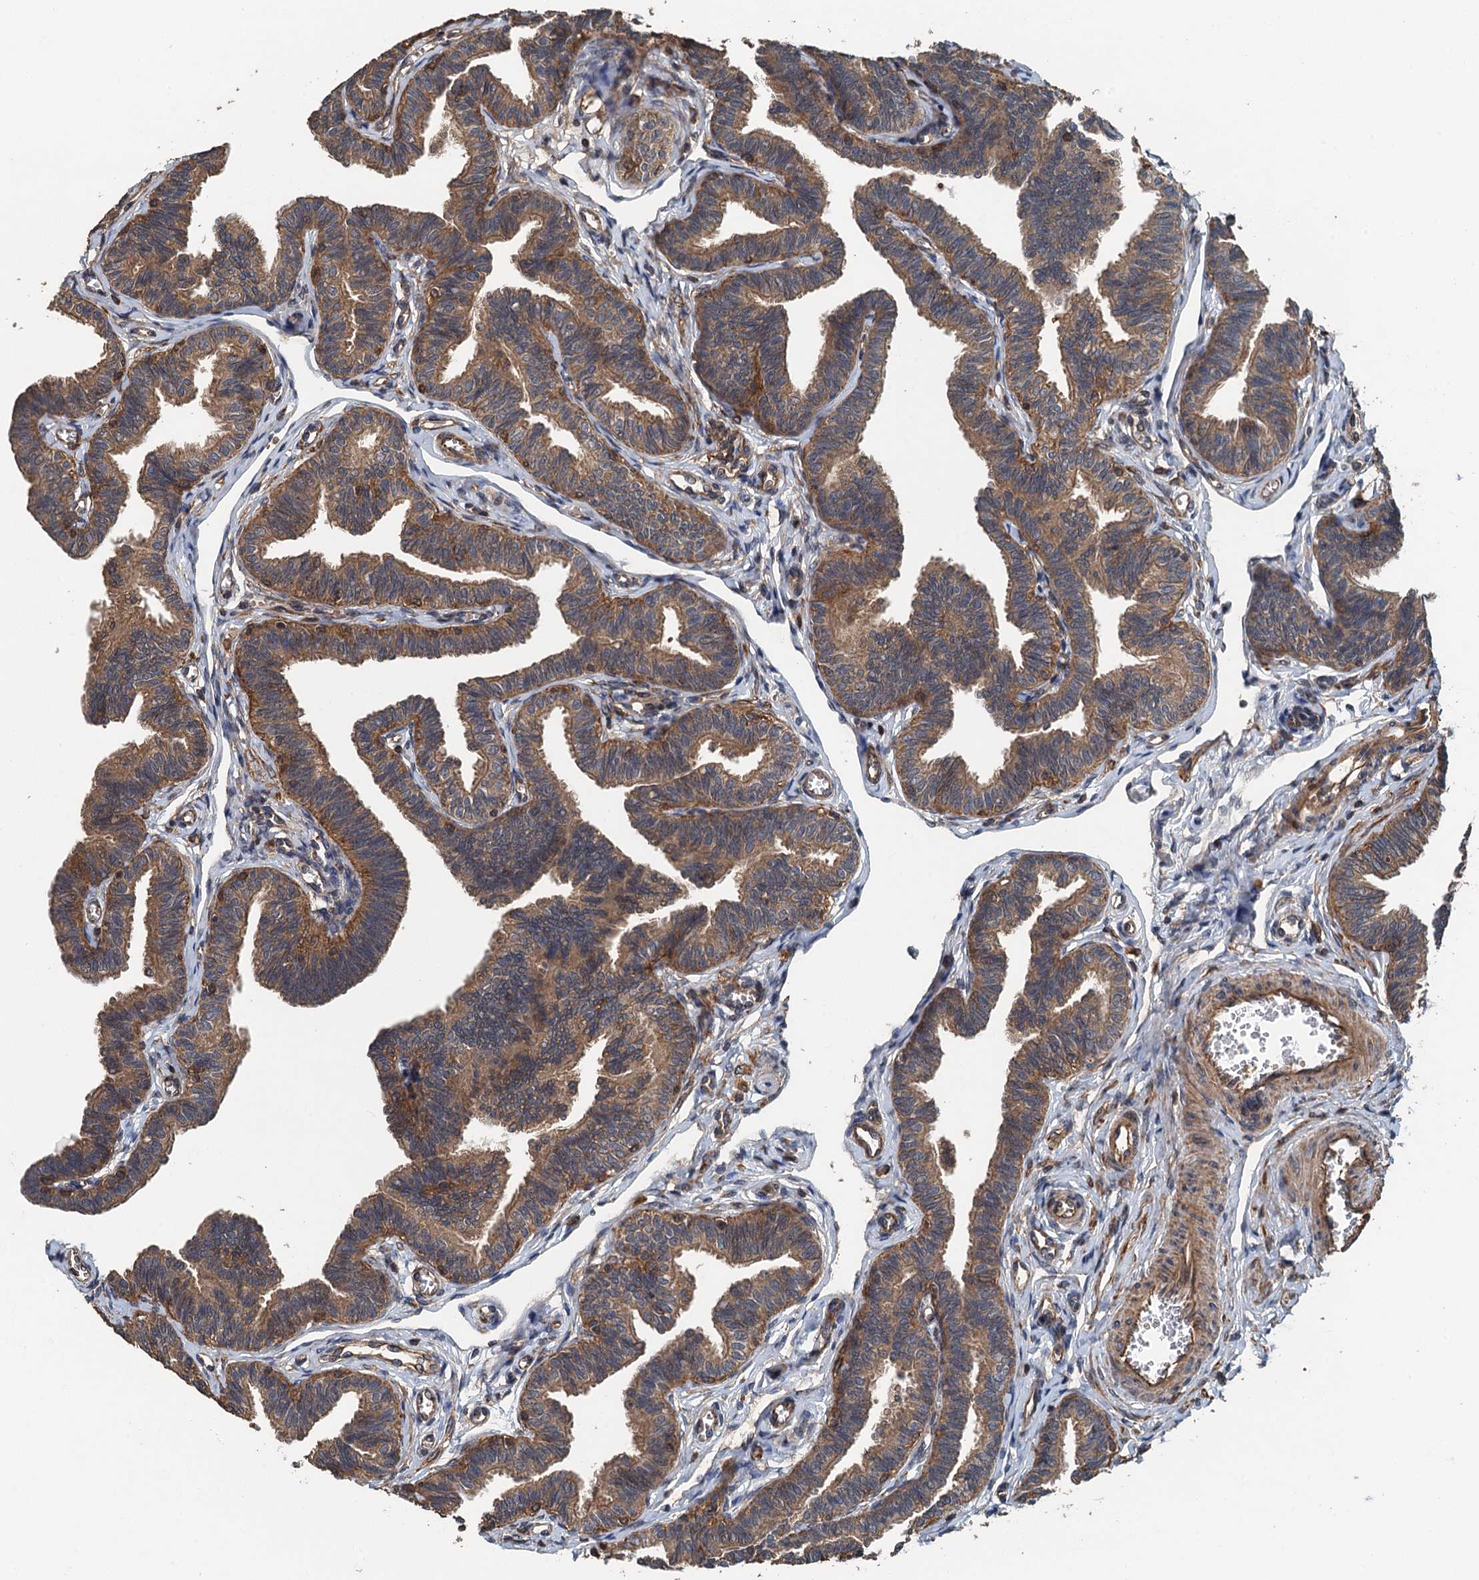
{"staining": {"intensity": "moderate", "quantity": ">75%", "location": "cytoplasmic/membranous"}, "tissue": "fallopian tube", "cell_type": "Glandular cells", "image_type": "normal", "snomed": [{"axis": "morphology", "description": "Normal tissue, NOS"}, {"axis": "topography", "description": "Fallopian tube"}, {"axis": "topography", "description": "Ovary"}], "caption": "Protein staining displays moderate cytoplasmic/membranous expression in approximately >75% of glandular cells in normal fallopian tube. Immunohistochemistry (ihc) stains the protein in brown and the nuclei are stained blue.", "gene": "BORCS5", "patient": {"sex": "female", "age": 23}}